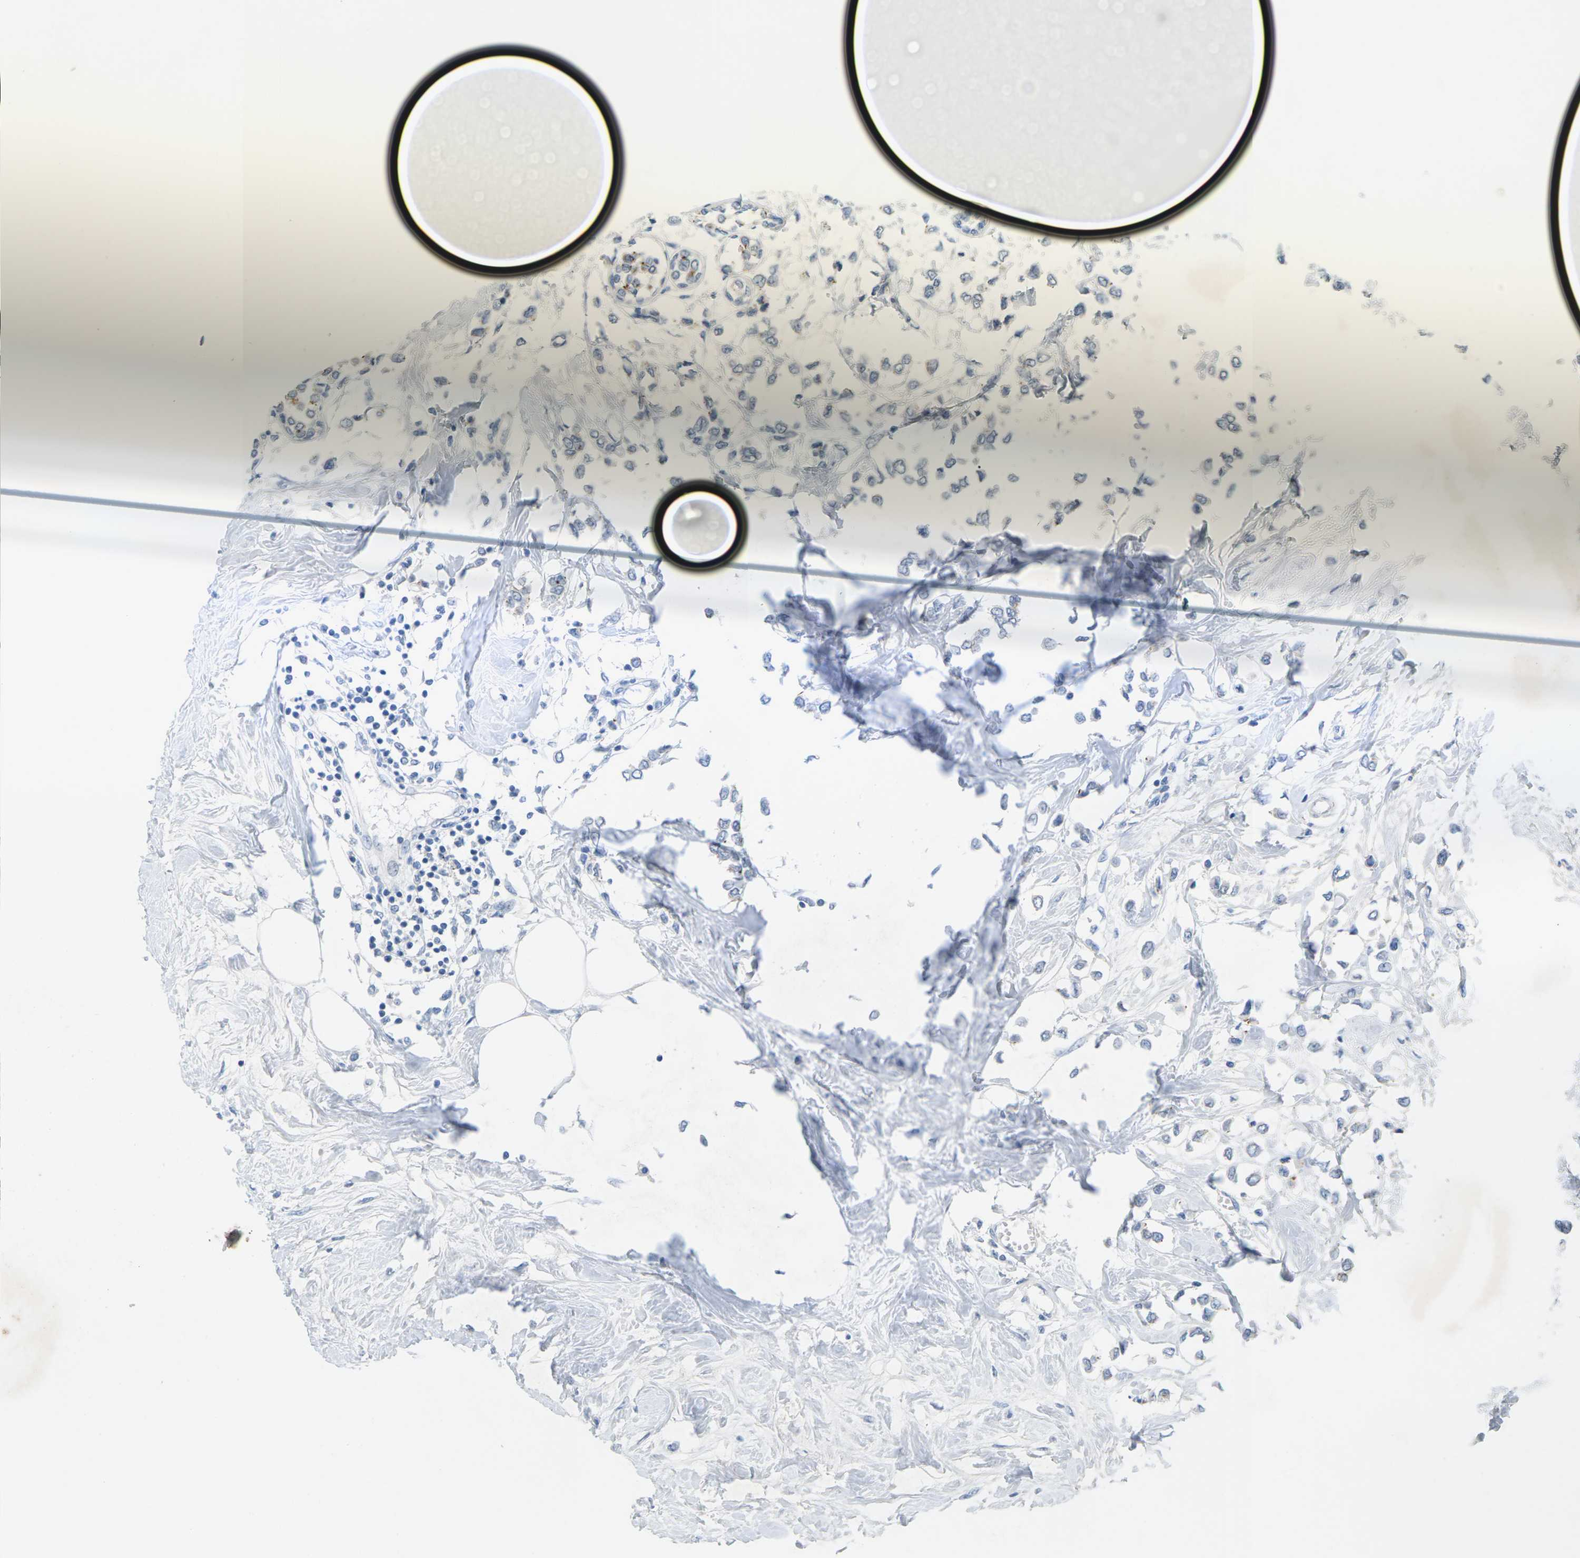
{"staining": {"intensity": "negative", "quantity": "none", "location": "none"}, "tissue": "breast cancer", "cell_type": "Tumor cells", "image_type": "cancer", "snomed": [{"axis": "morphology", "description": "Lobular carcinoma"}, {"axis": "topography", "description": "Breast"}], "caption": "There is no significant staining in tumor cells of breast cancer.", "gene": "CLDN3", "patient": {"sex": "female", "age": 51}}